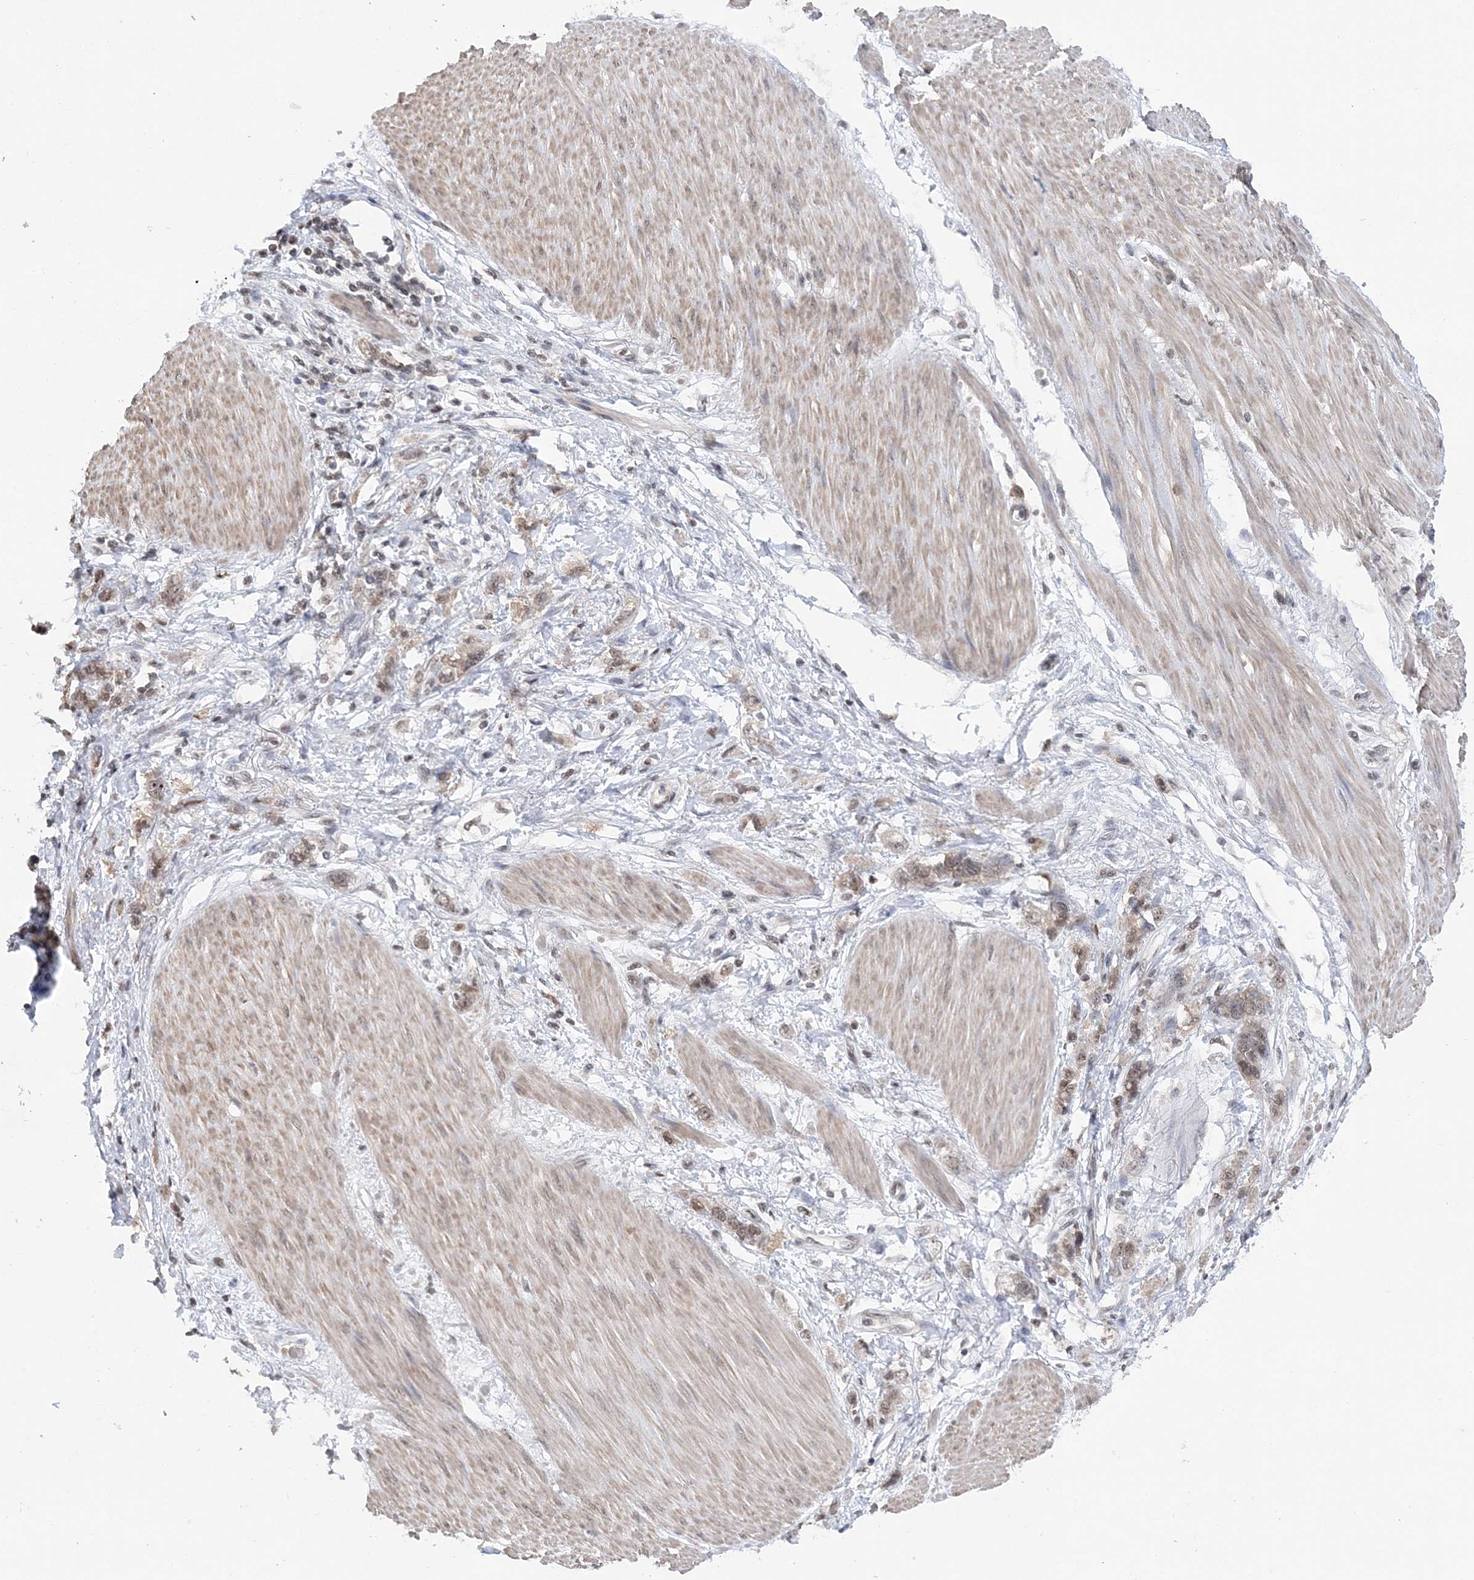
{"staining": {"intensity": "weak", "quantity": ">75%", "location": "nuclear"}, "tissue": "stomach cancer", "cell_type": "Tumor cells", "image_type": "cancer", "snomed": [{"axis": "morphology", "description": "Adenocarcinoma, NOS"}, {"axis": "topography", "description": "Stomach"}], "caption": "There is low levels of weak nuclear positivity in tumor cells of adenocarcinoma (stomach), as demonstrated by immunohistochemical staining (brown color).", "gene": "CCDC152", "patient": {"sex": "female", "age": 76}}